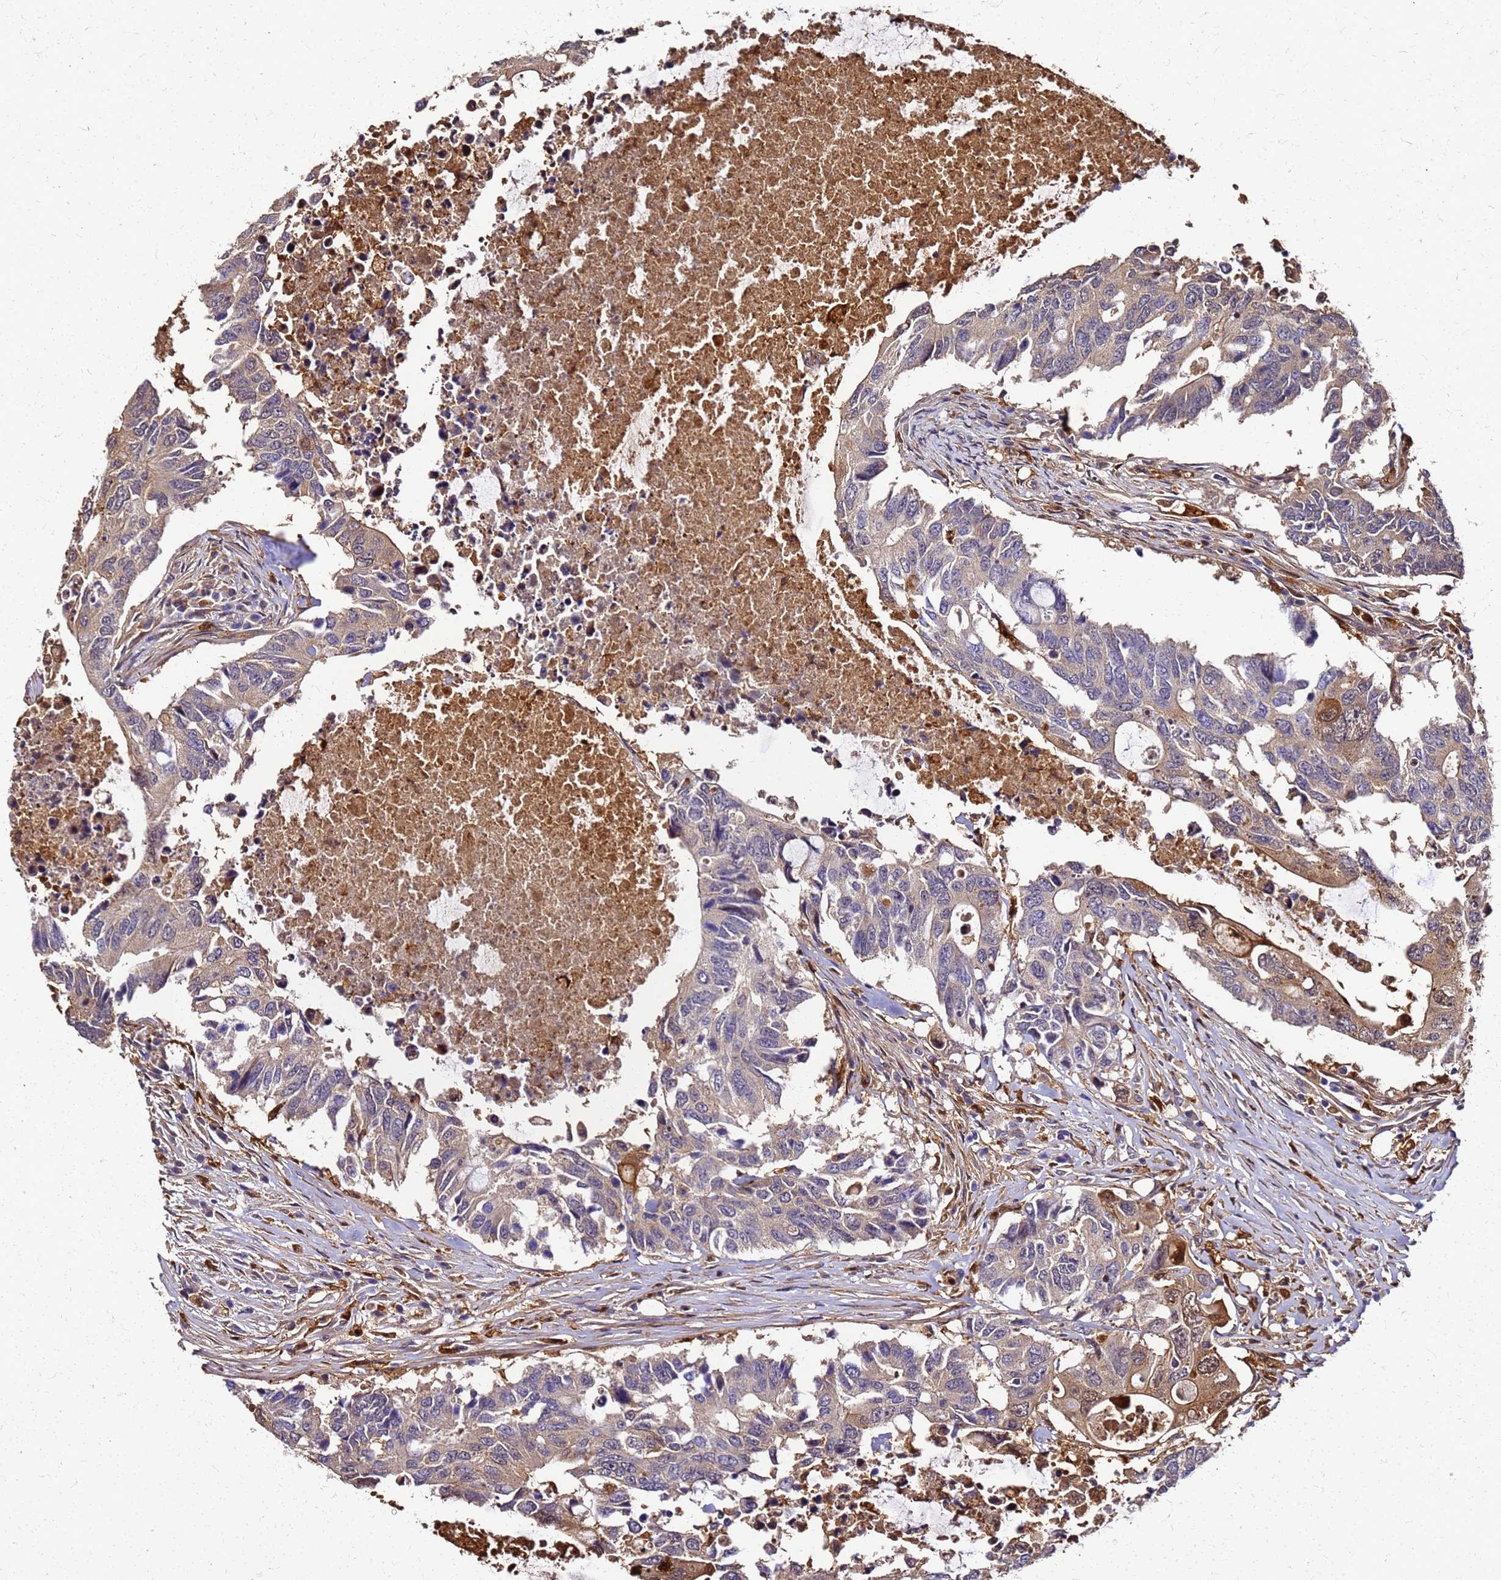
{"staining": {"intensity": "moderate", "quantity": "<25%", "location": "cytoplasmic/membranous,nuclear"}, "tissue": "colorectal cancer", "cell_type": "Tumor cells", "image_type": "cancer", "snomed": [{"axis": "morphology", "description": "Adenocarcinoma, NOS"}, {"axis": "topography", "description": "Colon"}], "caption": "IHC of human colorectal adenocarcinoma reveals low levels of moderate cytoplasmic/membranous and nuclear staining in approximately <25% of tumor cells.", "gene": "S100A11", "patient": {"sex": "male", "age": 71}}